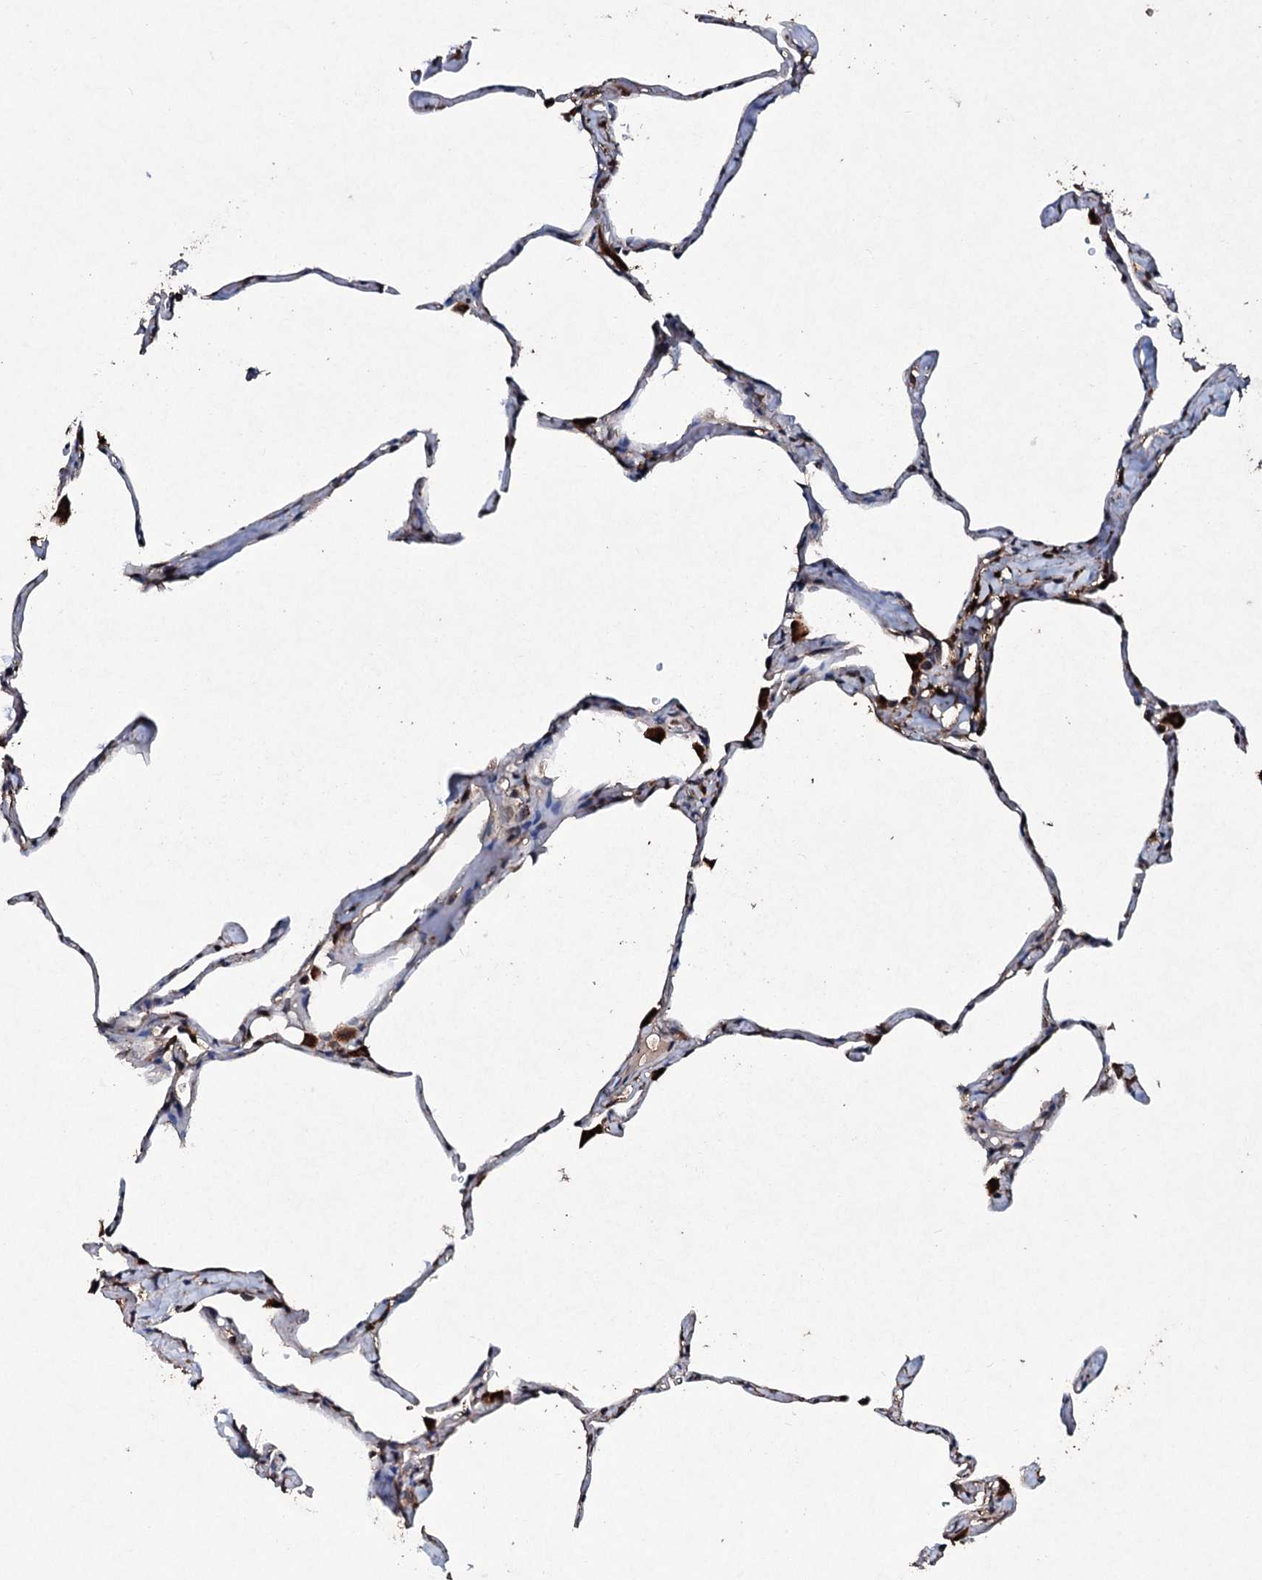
{"staining": {"intensity": "moderate", "quantity": "<25%", "location": "cytoplasmic/membranous"}, "tissue": "lung", "cell_type": "Alveolar cells", "image_type": "normal", "snomed": [{"axis": "morphology", "description": "Normal tissue, NOS"}, {"axis": "topography", "description": "Lung"}], "caption": "IHC micrograph of unremarkable lung: lung stained using immunohistochemistry (IHC) reveals low levels of moderate protein expression localized specifically in the cytoplasmic/membranous of alveolar cells, appearing as a cytoplasmic/membranous brown color.", "gene": "SDHAF2", "patient": {"sex": "male", "age": 65}}